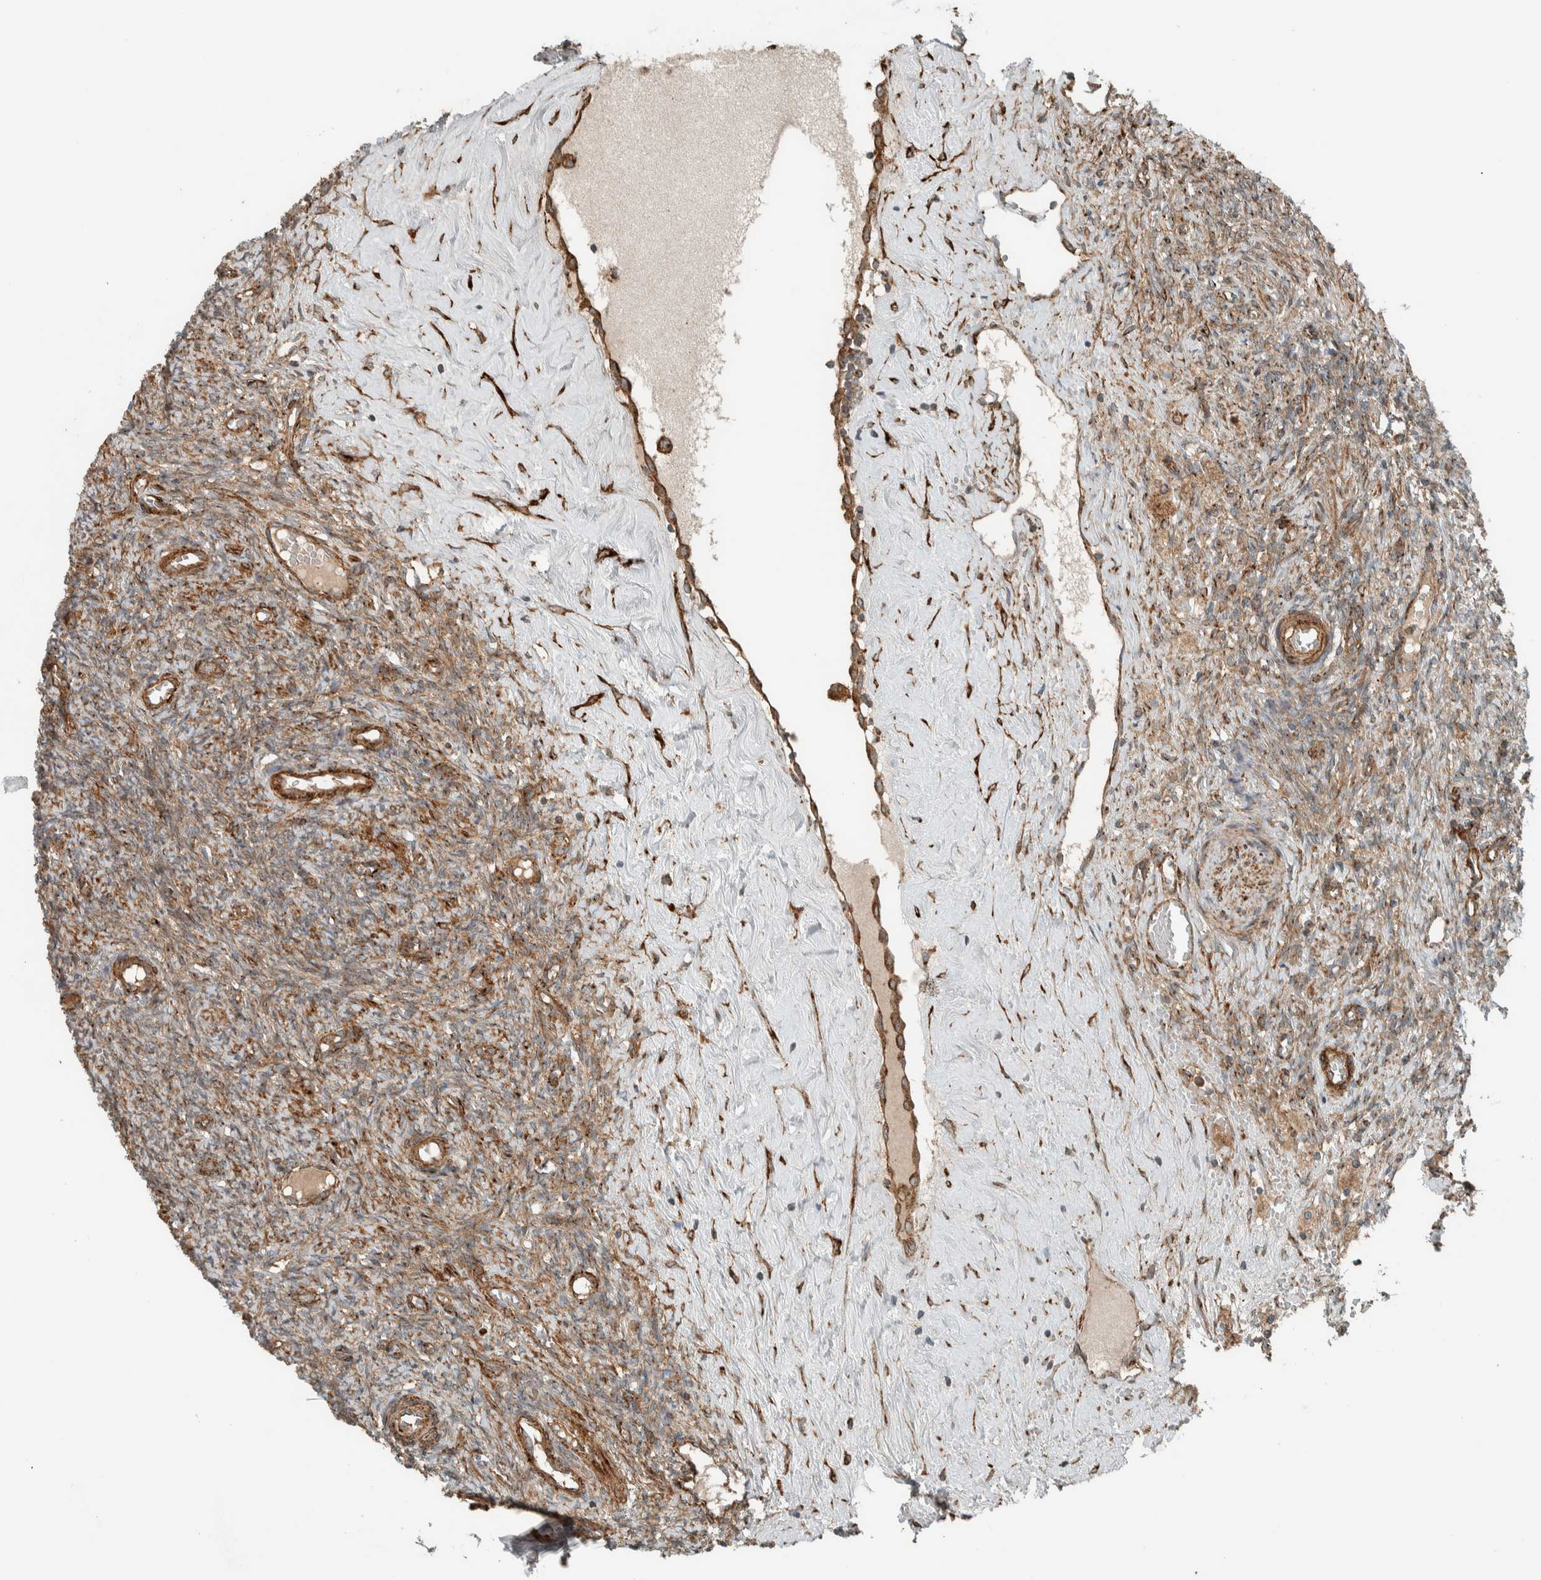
{"staining": {"intensity": "moderate", "quantity": ">75%", "location": "cytoplasmic/membranous"}, "tissue": "ovary", "cell_type": "Ovarian stroma cells", "image_type": "normal", "snomed": [{"axis": "morphology", "description": "Normal tissue, NOS"}, {"axis": "topography", "description": "Ovary"}], "caption": "Benign ovary exhibits moderate cytoplasmic/membranous staining in approximately >75% of ovarian stroma cells (DAB (3,3'-diaminobenzidine) IHC, brown staining for protein, blue staining for nuclei)..", "gene": "EXOC7", "patient": {"sex": "female", "age": 41}}